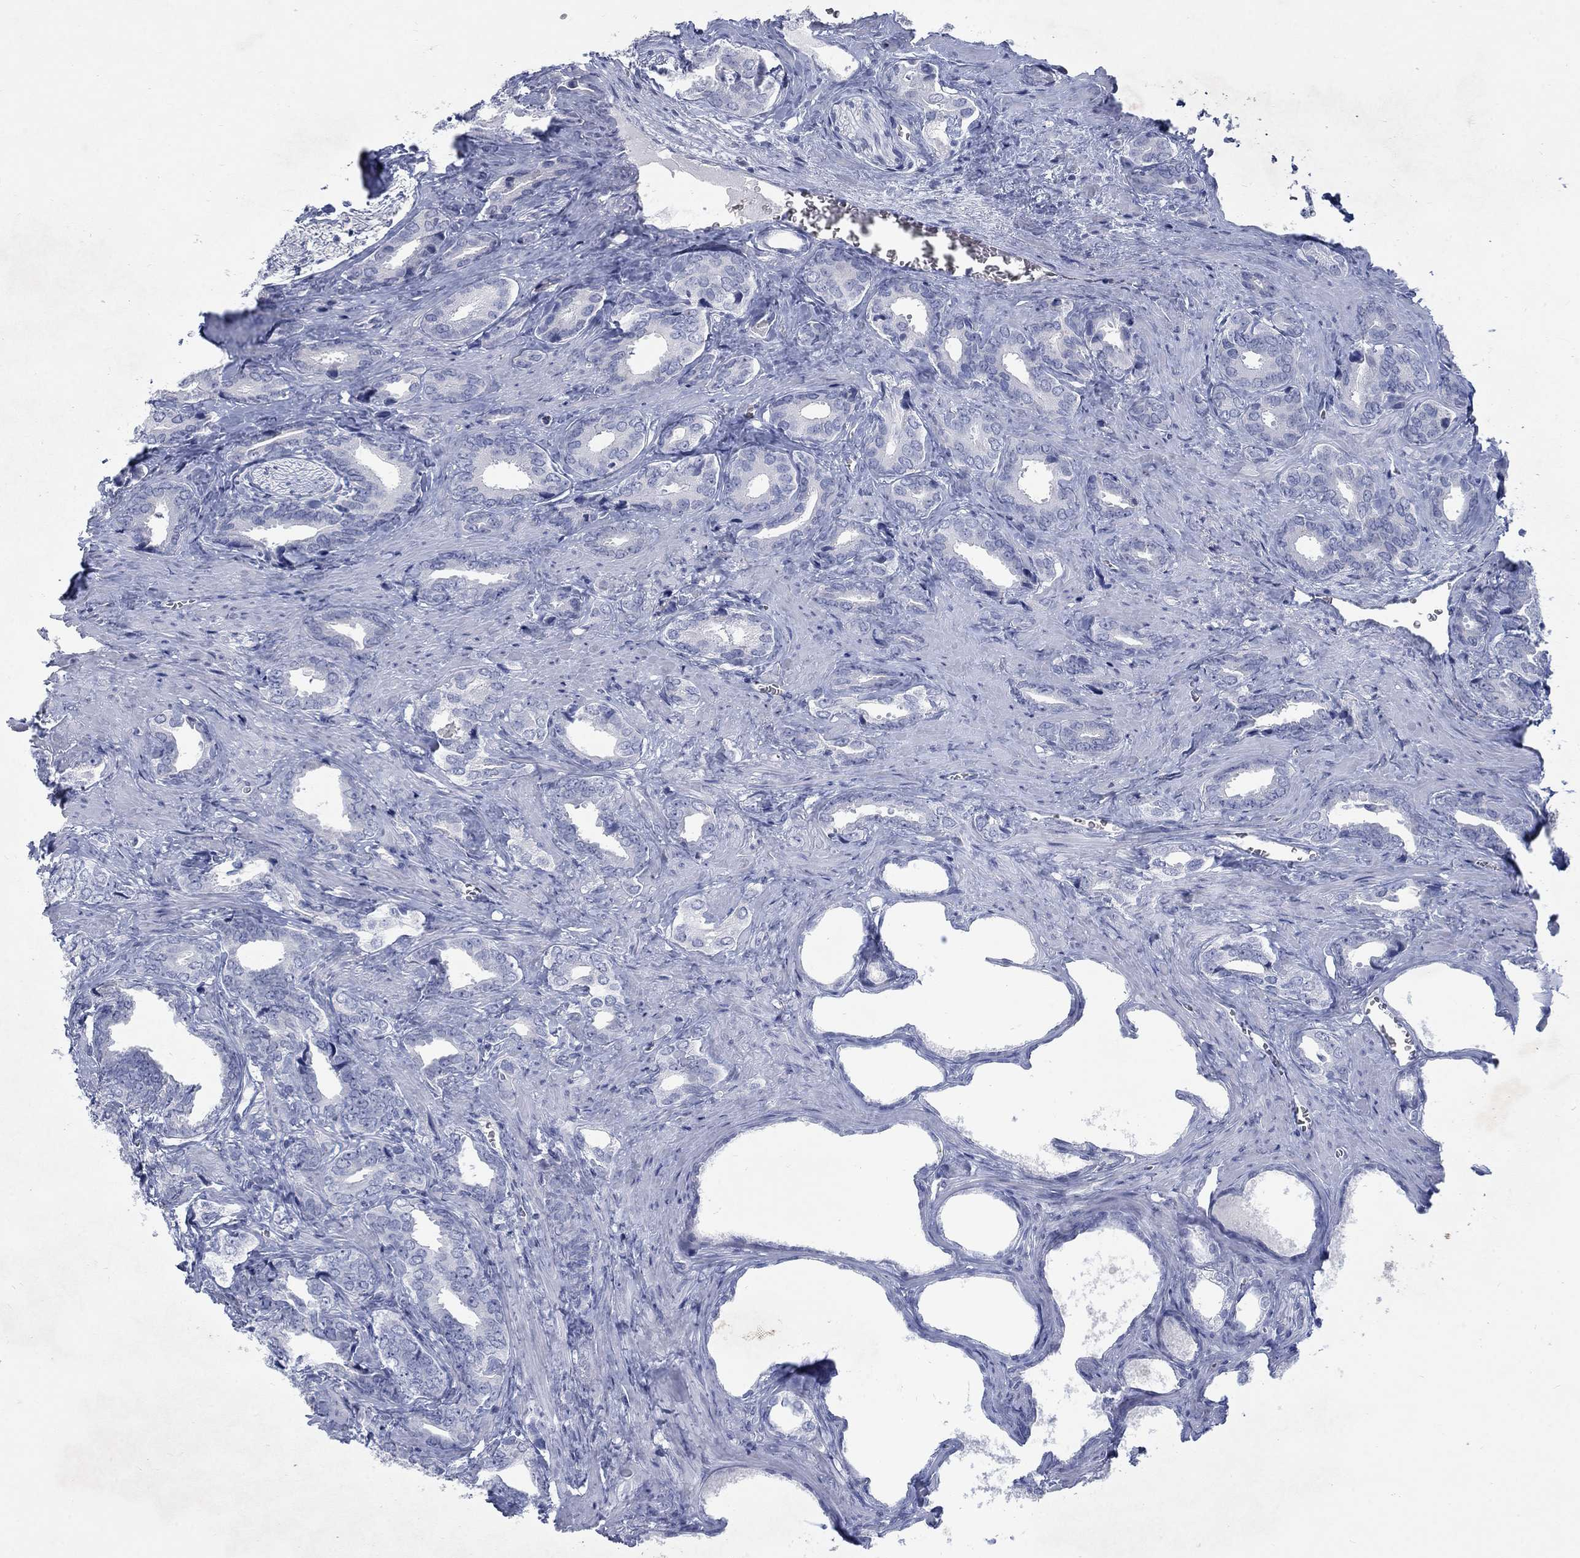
{"staining": {"intensity": "negative", "quantity": "none", "location": "none"}, "tissue": "prostate cancer", "cell_type": "Tumor cells", "image_type": "cancer", "snomed": [{"axis": "morphology", "description": "Adenocarcinoma, NOS"}, {"axis": "topography", "description": "Prostate"}], "caption": "IHC histopathology image of prostate cancer stained for a protein (brown), which reveals no positivity in tumor cells.", "gene": "RFTN2", "patient": {"sex": "male", "age": 66}}